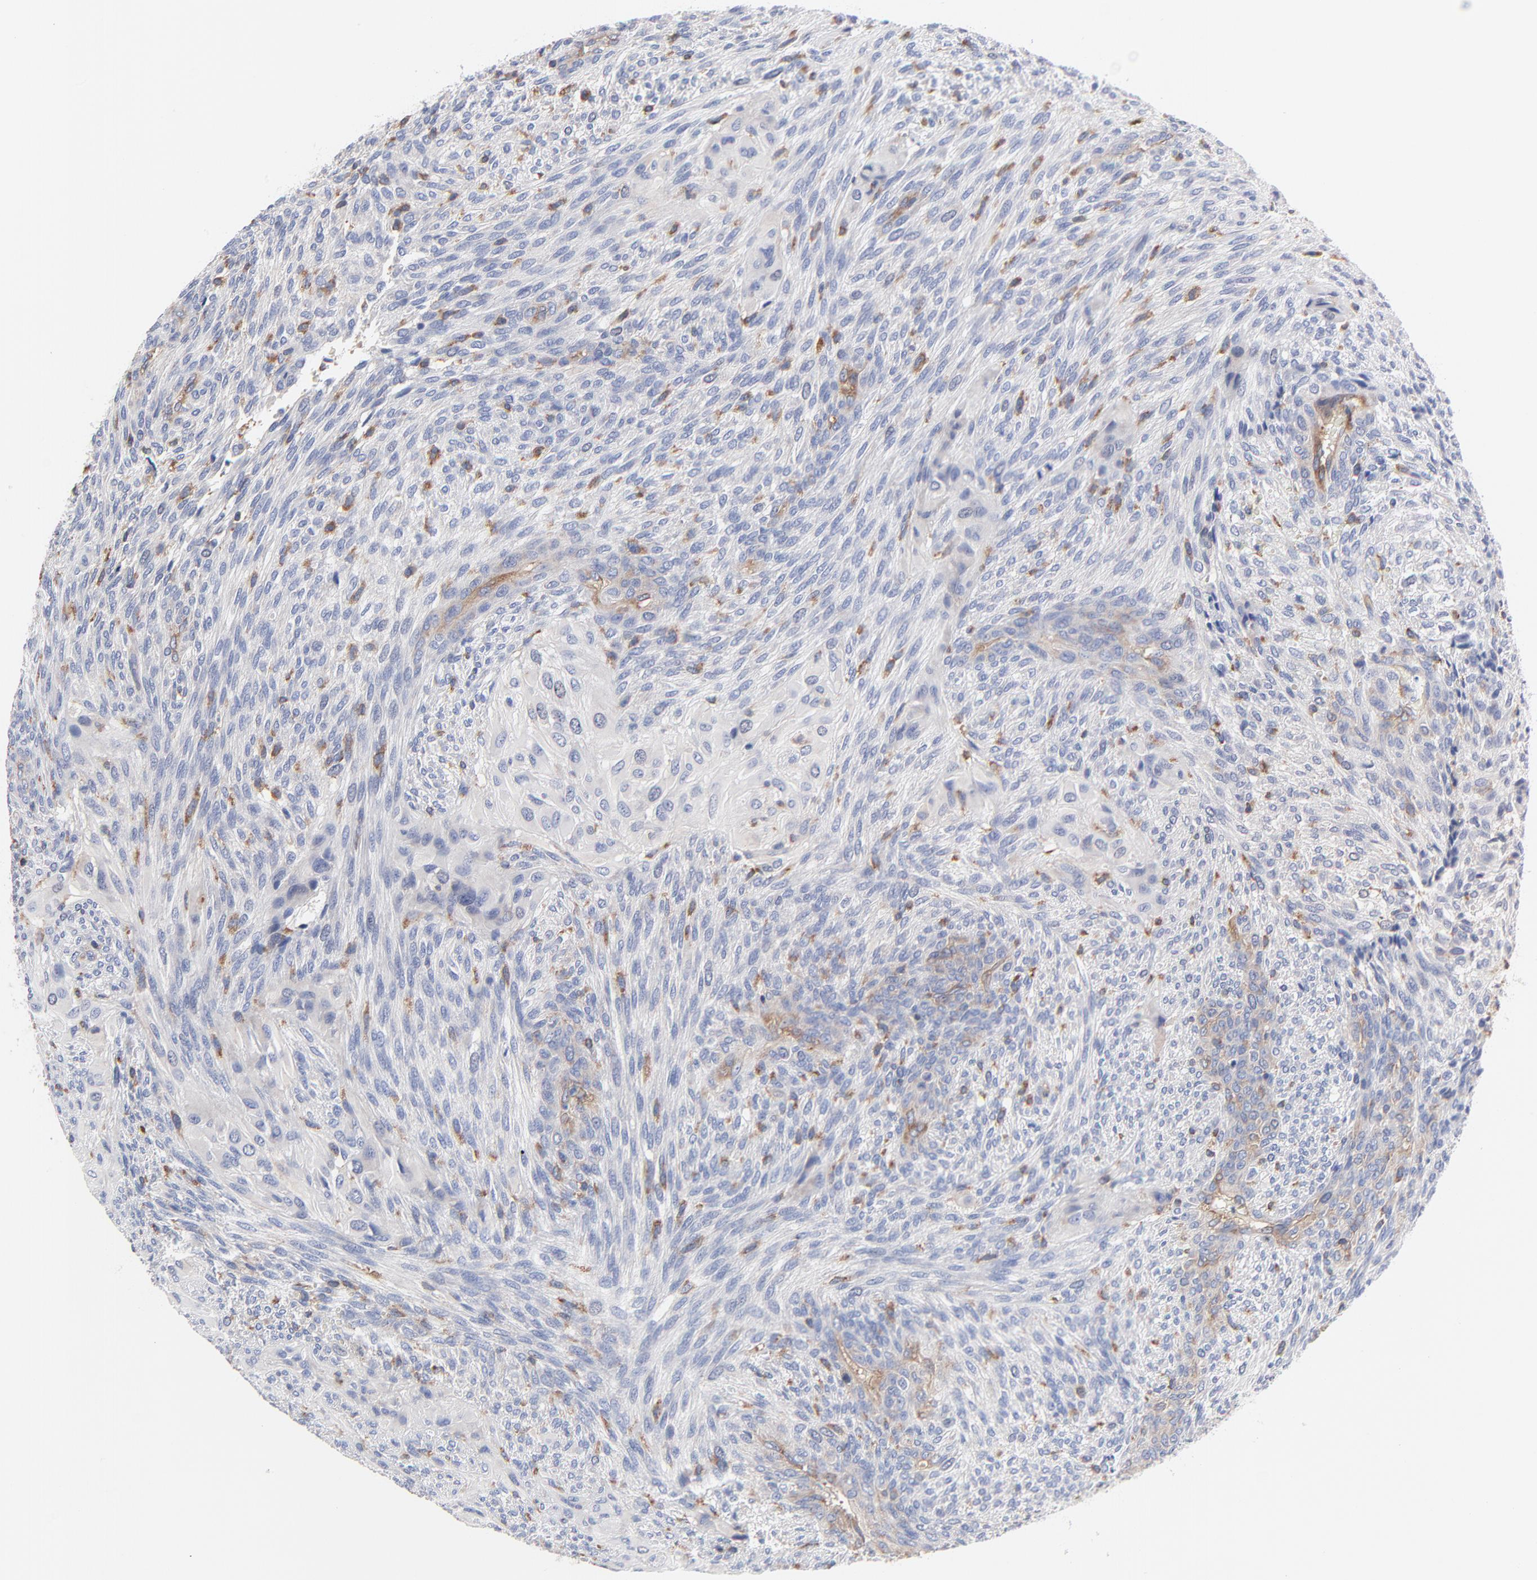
{"staining": {"intensity": "moderate", "quantity": "<25%", "location": "cytoplasmic/membranous"}, "tissue": "glioma", "cell_type": "Tumor cells", "image_type": "cancer", "snomed": [{"axis": "morphology", "description": "Glioma, malignant, High grade"}, {"axis": "topography", "description": "Cerebral cortex"}], "caption": "Protein staining displays moderate cytoplasmic/membranous positivity in about <25% of tumor cells in glioma. The protein is shown in brown color, while the nuclei are stained blue.", "gene": "CD2AP", "patient": {"sex": "female", "age": 55}}